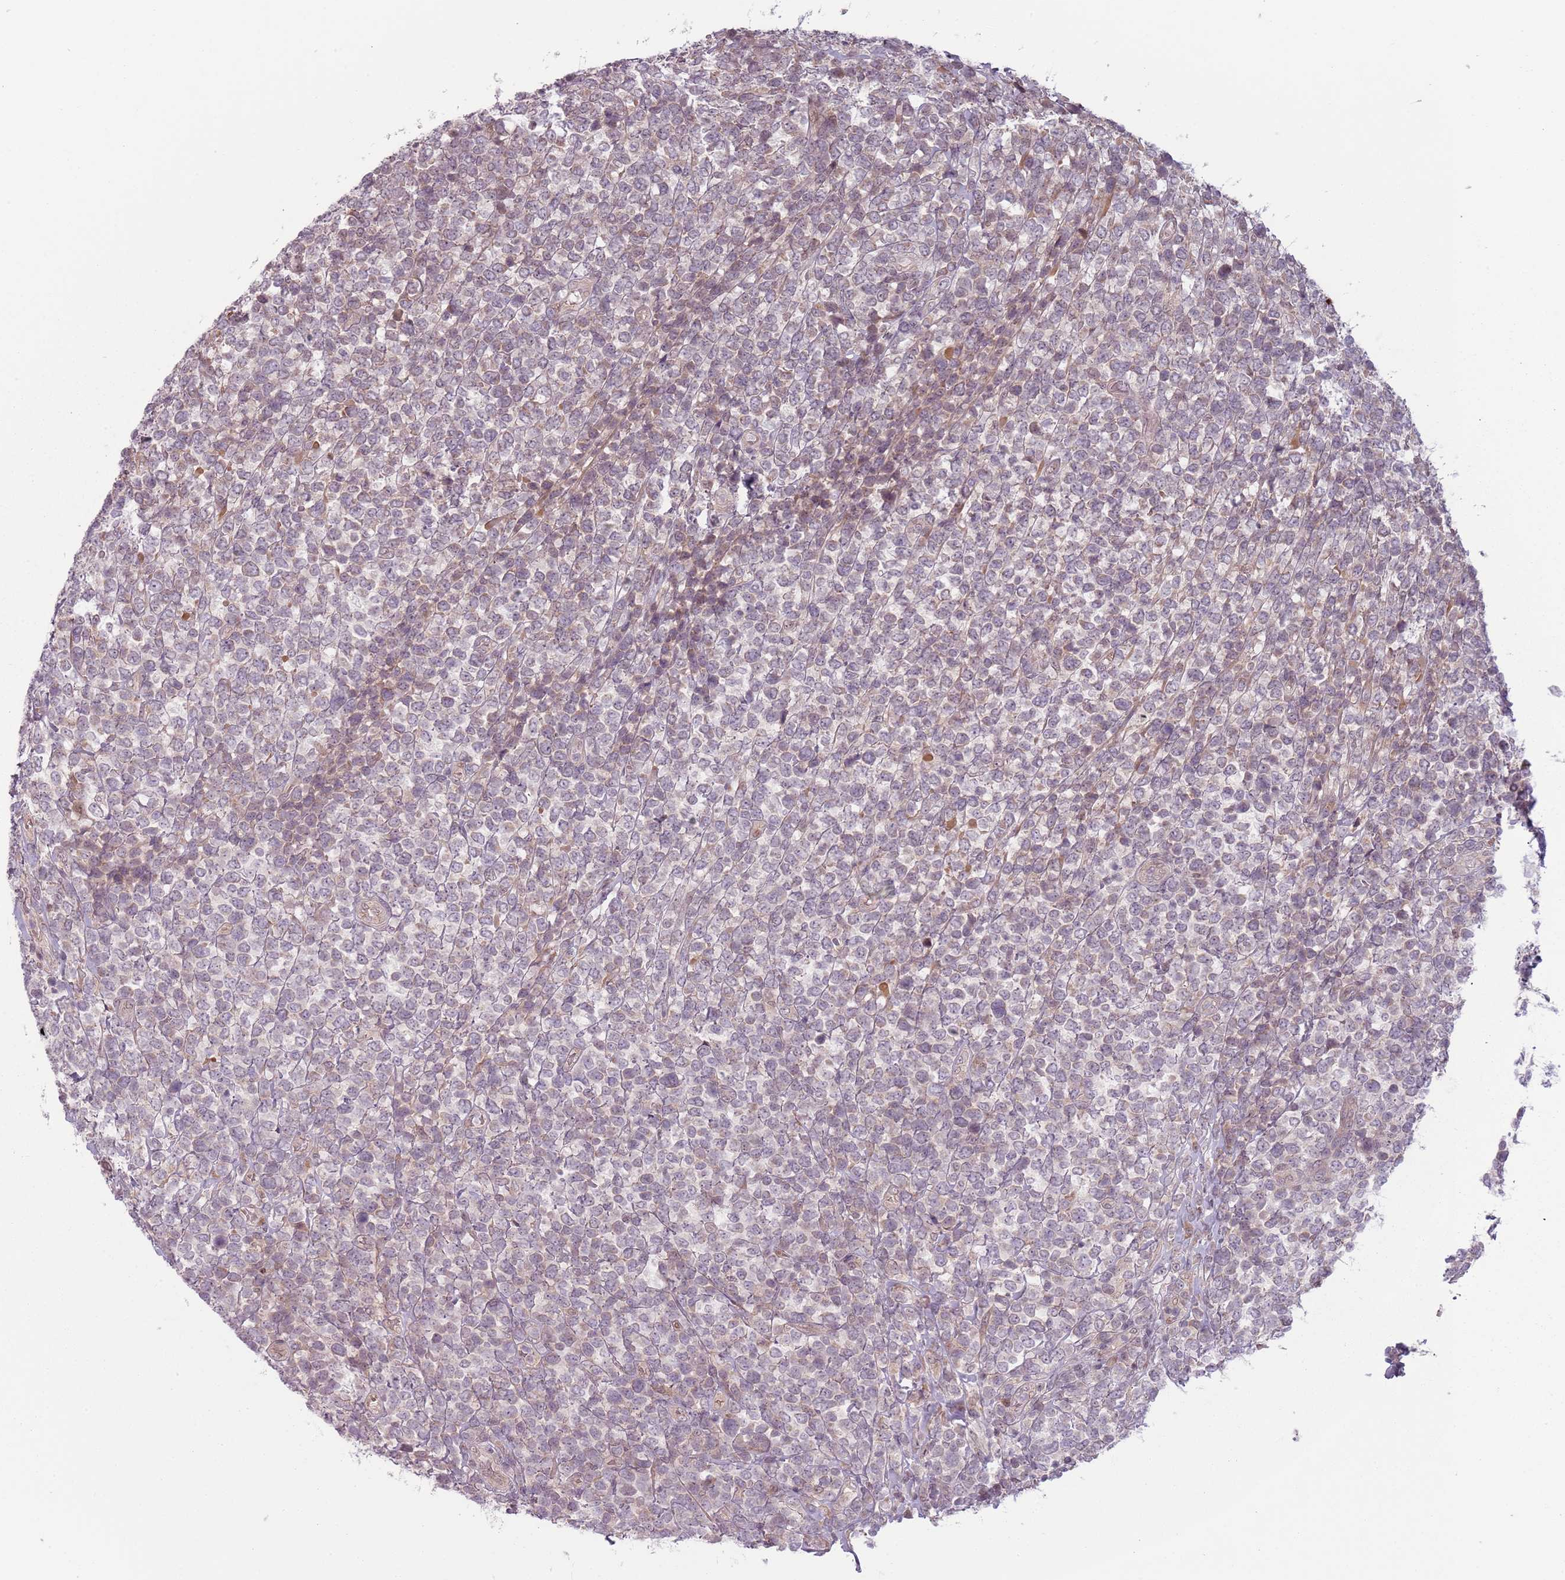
{"staining": {"intensity": "negative", "quantity": "none", "location": "none"}, "tissue": "lymphoma", "cell_type": "Tumor cells", "image_type": "cancer", "snomed": [{"axis": "morphology", "description": "Malignant lymphoma, non-Hodgkin's type, High grade"}, {"axis": "topography", "description": "Soft tissue"}], "caption": "Immunohistochemical staining of human lymphoma demonstrates no significant staining in tumor cells.", "gene": "ADGRG1", "patient": {"sex": "female", "age": 56}}